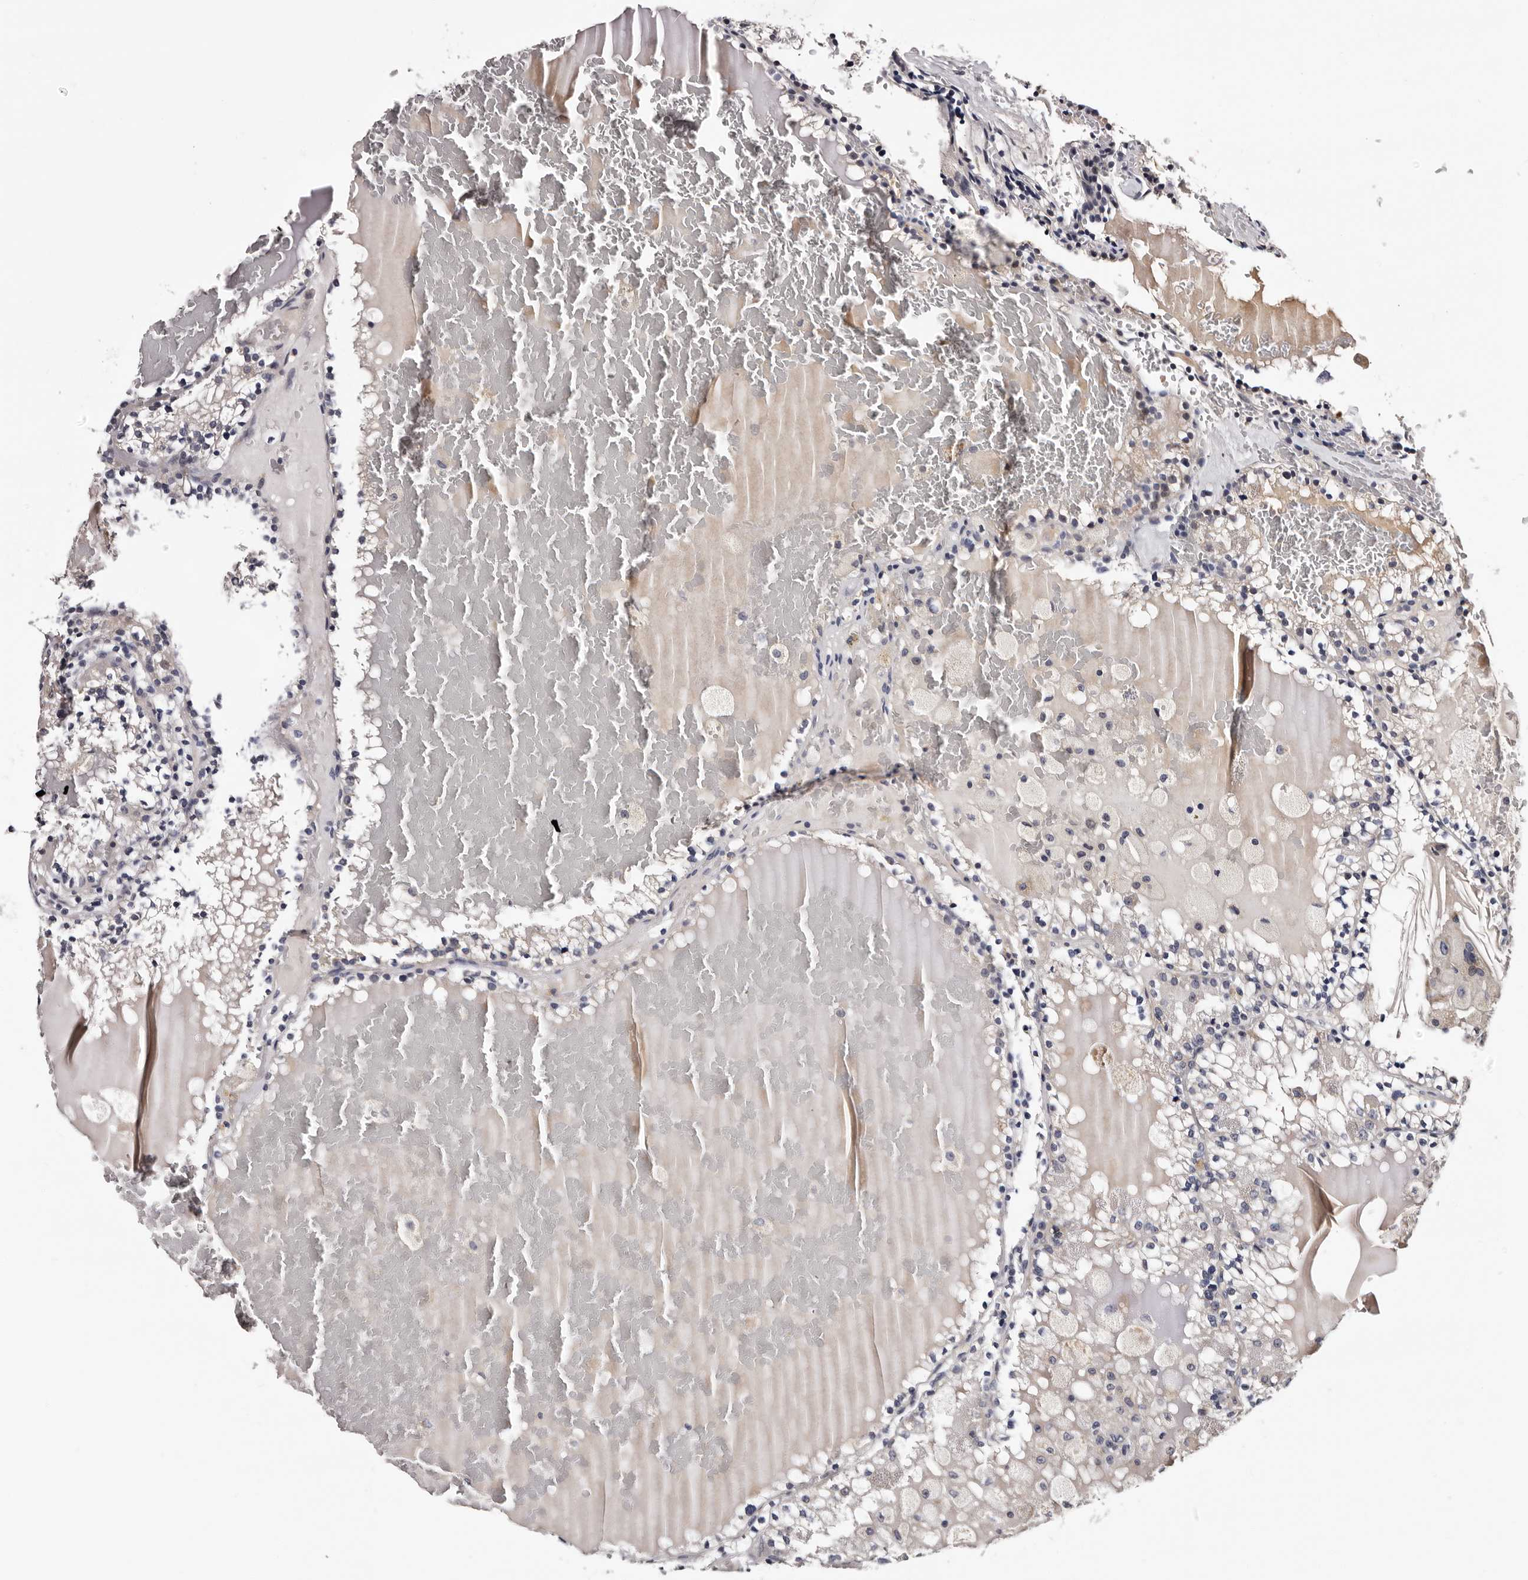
{"staining": {"intensity": "negative", "quantity": "none", "location": "none"}, "tissue": "renal cancer", "cell_type": "Tumor cells", "image_type": "cancer", "snomed": [{"axis": "morphology", "description": "Adenocarcinoma, NOS"}, {"axis": "topography", "description": "Kidney"}], "caption": "IHC histopathology image of neoplastic tissue: human renal cancer stained with DAB (3,3'-diaminobenzidine) reveals no significant protein expression in tumor cells. Nuclei are stained in blue.", "gene": "TAF4B", "patient": {"sex": "female", "age": 56}}